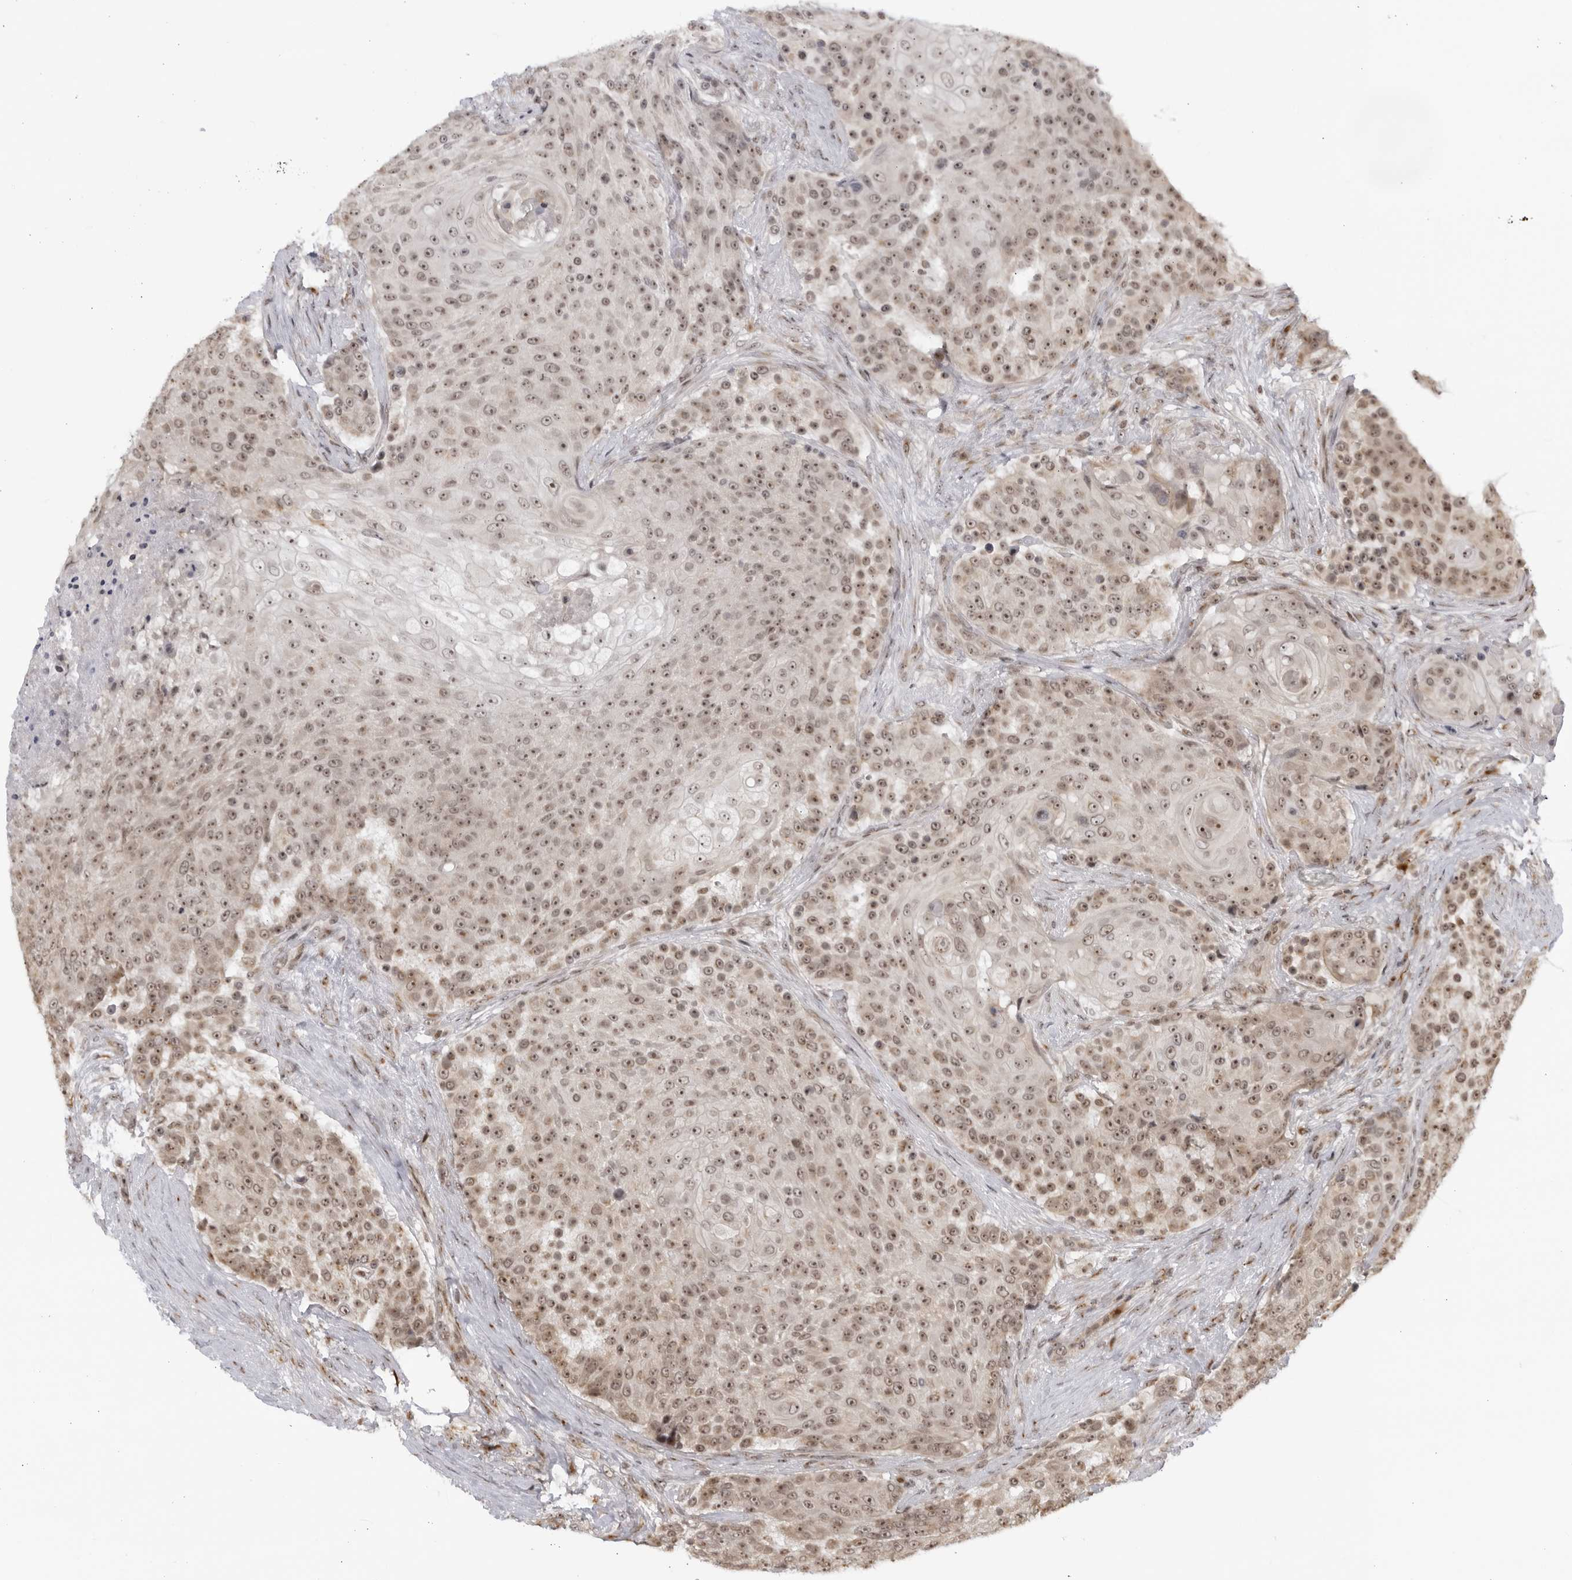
{"staining": {"intensity": "weak", "quantity": ">75%", "location": "nuclear"}, "tissue": "urothelial cancer", "cell_type": "Tumor cells", "image_type": "cancer", "snomed": [{"axis": "morphology", "description": "Urothelial carcinoma, High grade"}, {"axis": "topography", "description": "Urinary bladder"}], "caption": "Approximately >75% of tumor cells in urothelial cancer exhibit weak nuclear protein positivity as visualized by brown immunohistochemical staining.", "gene": "RASGEF1C", "patient": {"sex": "female", "age": 63}}